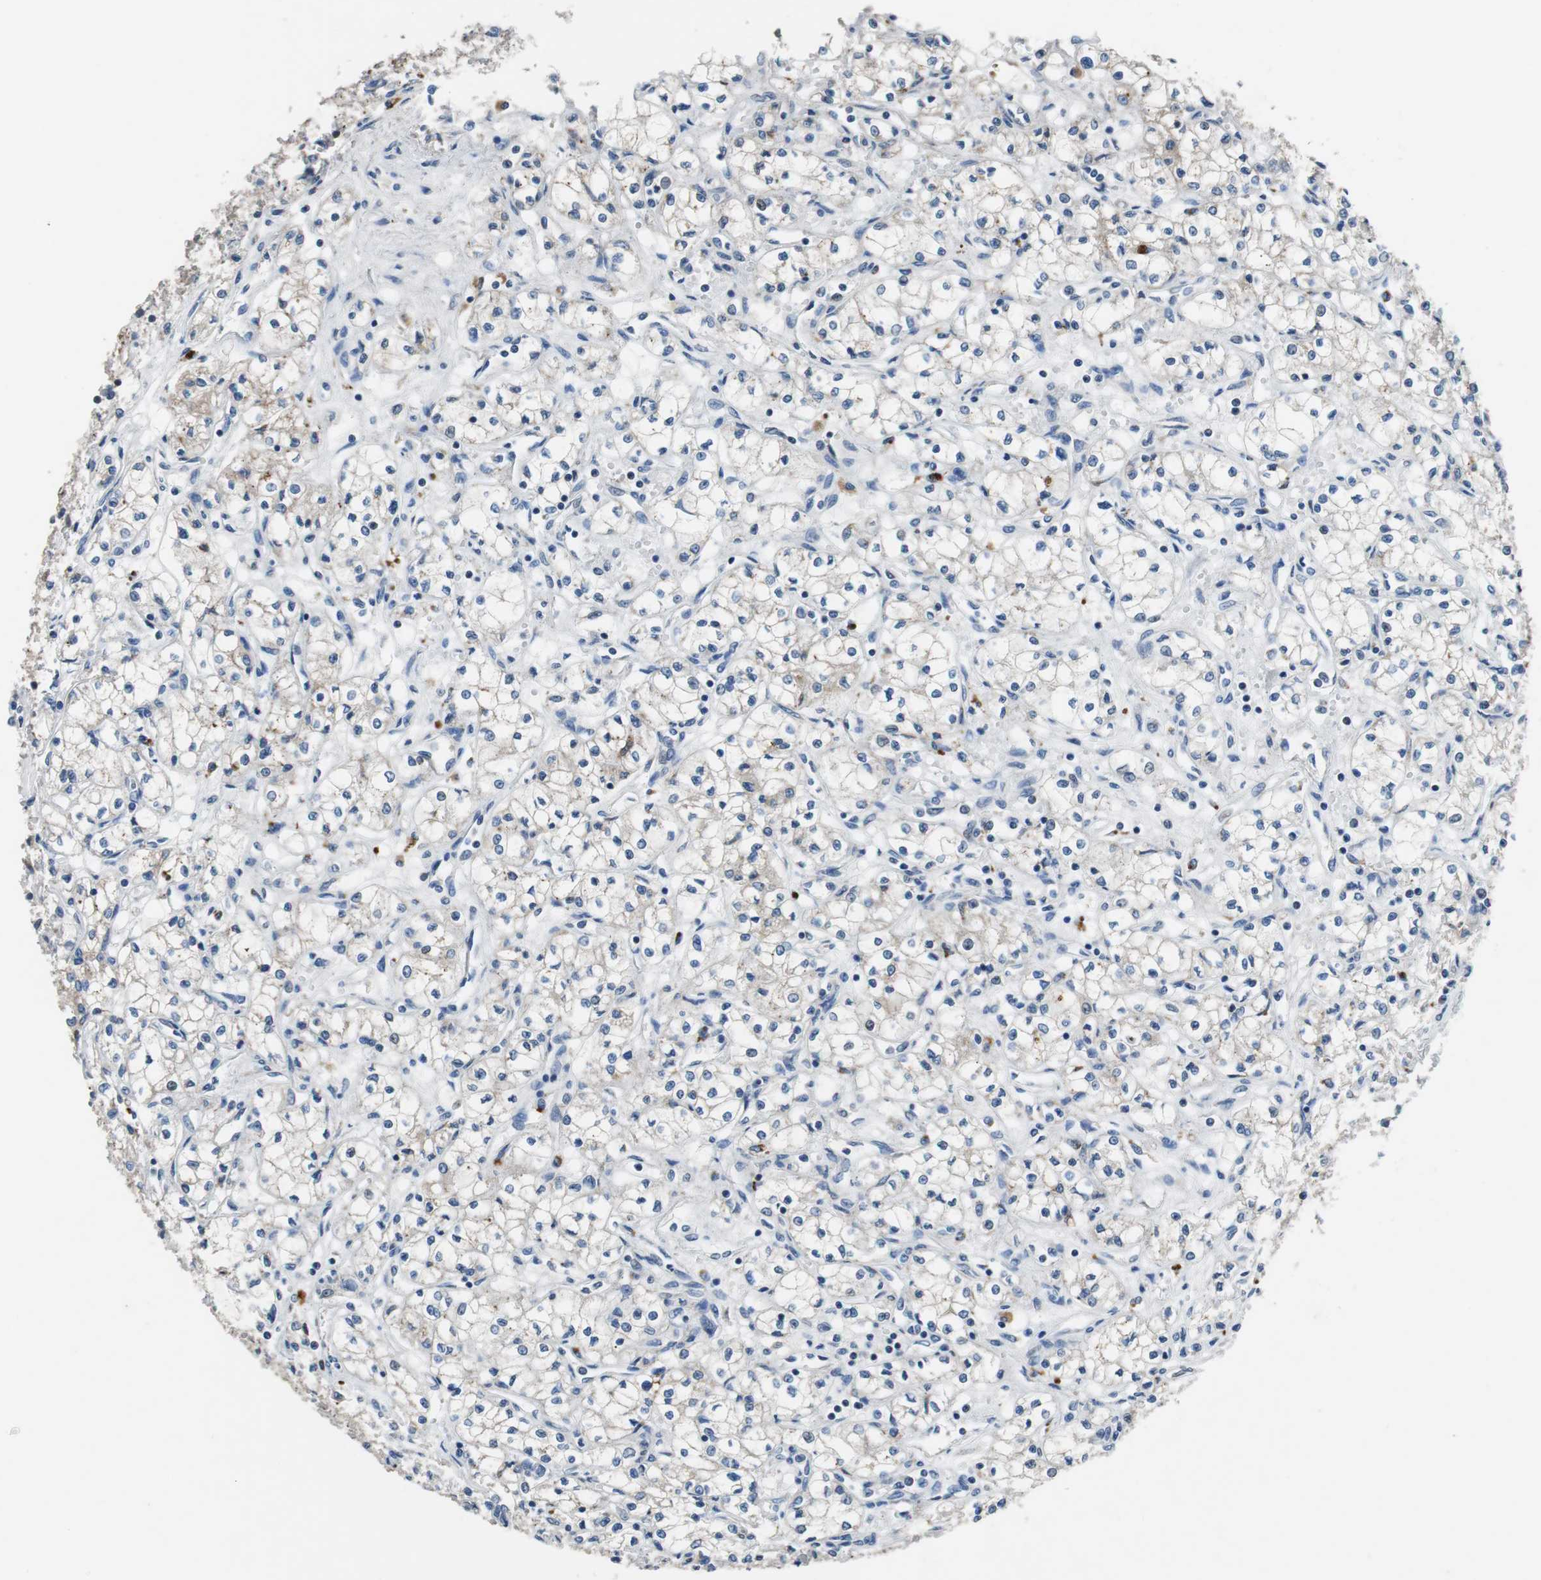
{"staining": {"intensity": "weak", "quantity": "<25%", "location": "cytoplasmic/membranous"}, "tissue": "renal cancer", "cell_type": "Tumor cells", "image_type": "cancer", "snomed": [{"axis": "morphology", "description": "Normal tissue, NOS"}, {"axis": "morphology", "description": "Adenocarcinoma, NOS"}, {"axis": "topography", "description": "Kidney"}], "caption": "Tumor cells show no significant staining in renal cancer.", "gene": "NLGN1", "patient": {"sex": "male", "age": 59}}